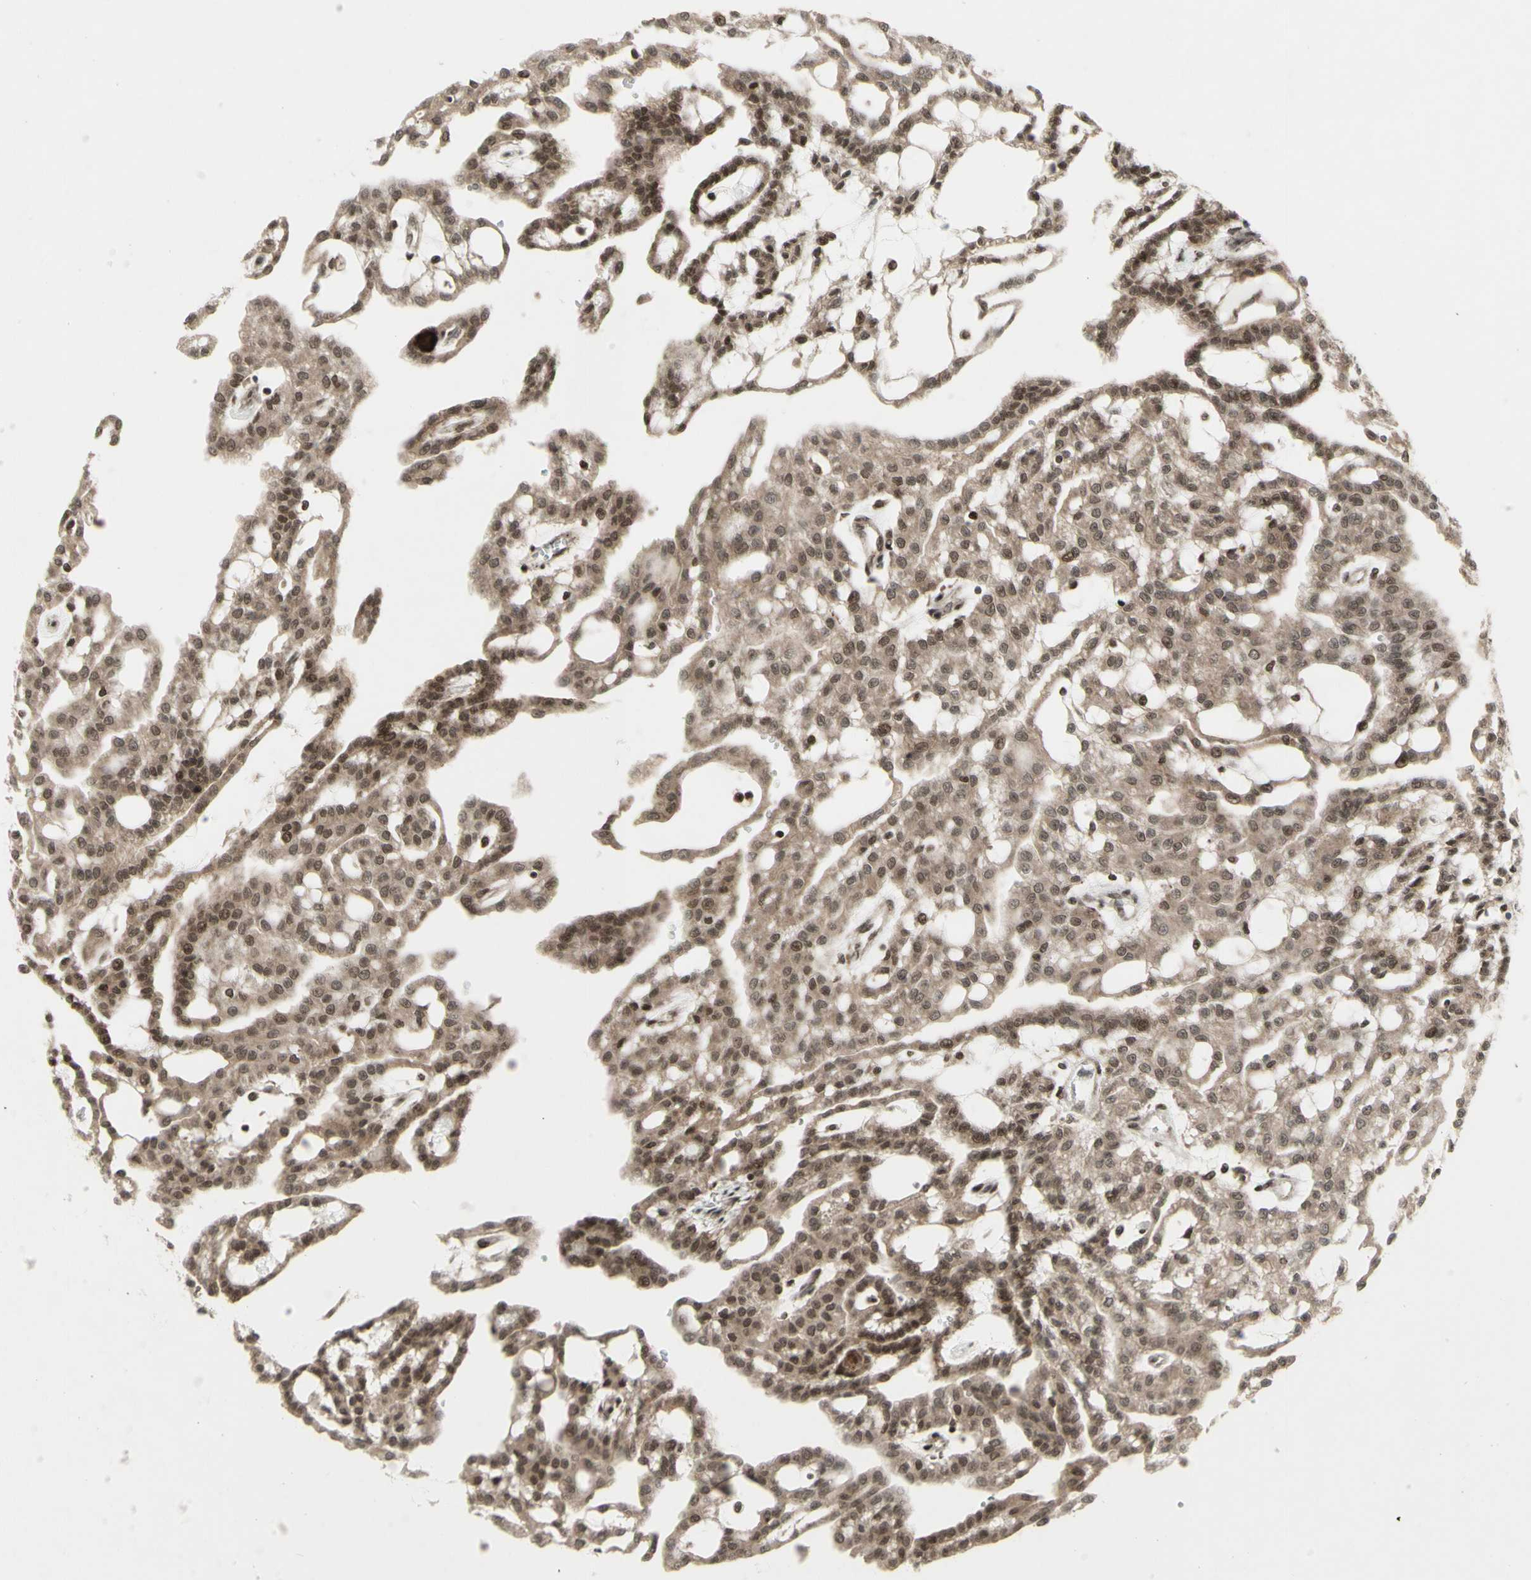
{"staining": {"intensity": "moderate", "quantity": ">75%", "location": "cytoplasmic/membranous,nuclear"}, "tissue": "renal cancer", "cell_type": "Tumor cells", "image_type": "cancer", "snomed": [{"axis": "morphology", "description": "Adenocarcinoma, NOS"}, {"axis": "topography", "description": "Kidney"}], "caption": "Protein expression by IHC shows moderate cytoplasmic/membranous and nuclear expression in about >75% of tumor cells in renal cancer (adenocarcinoma).", "gene": "CBX1", "patient": {"sex": "male", "age": 63}}